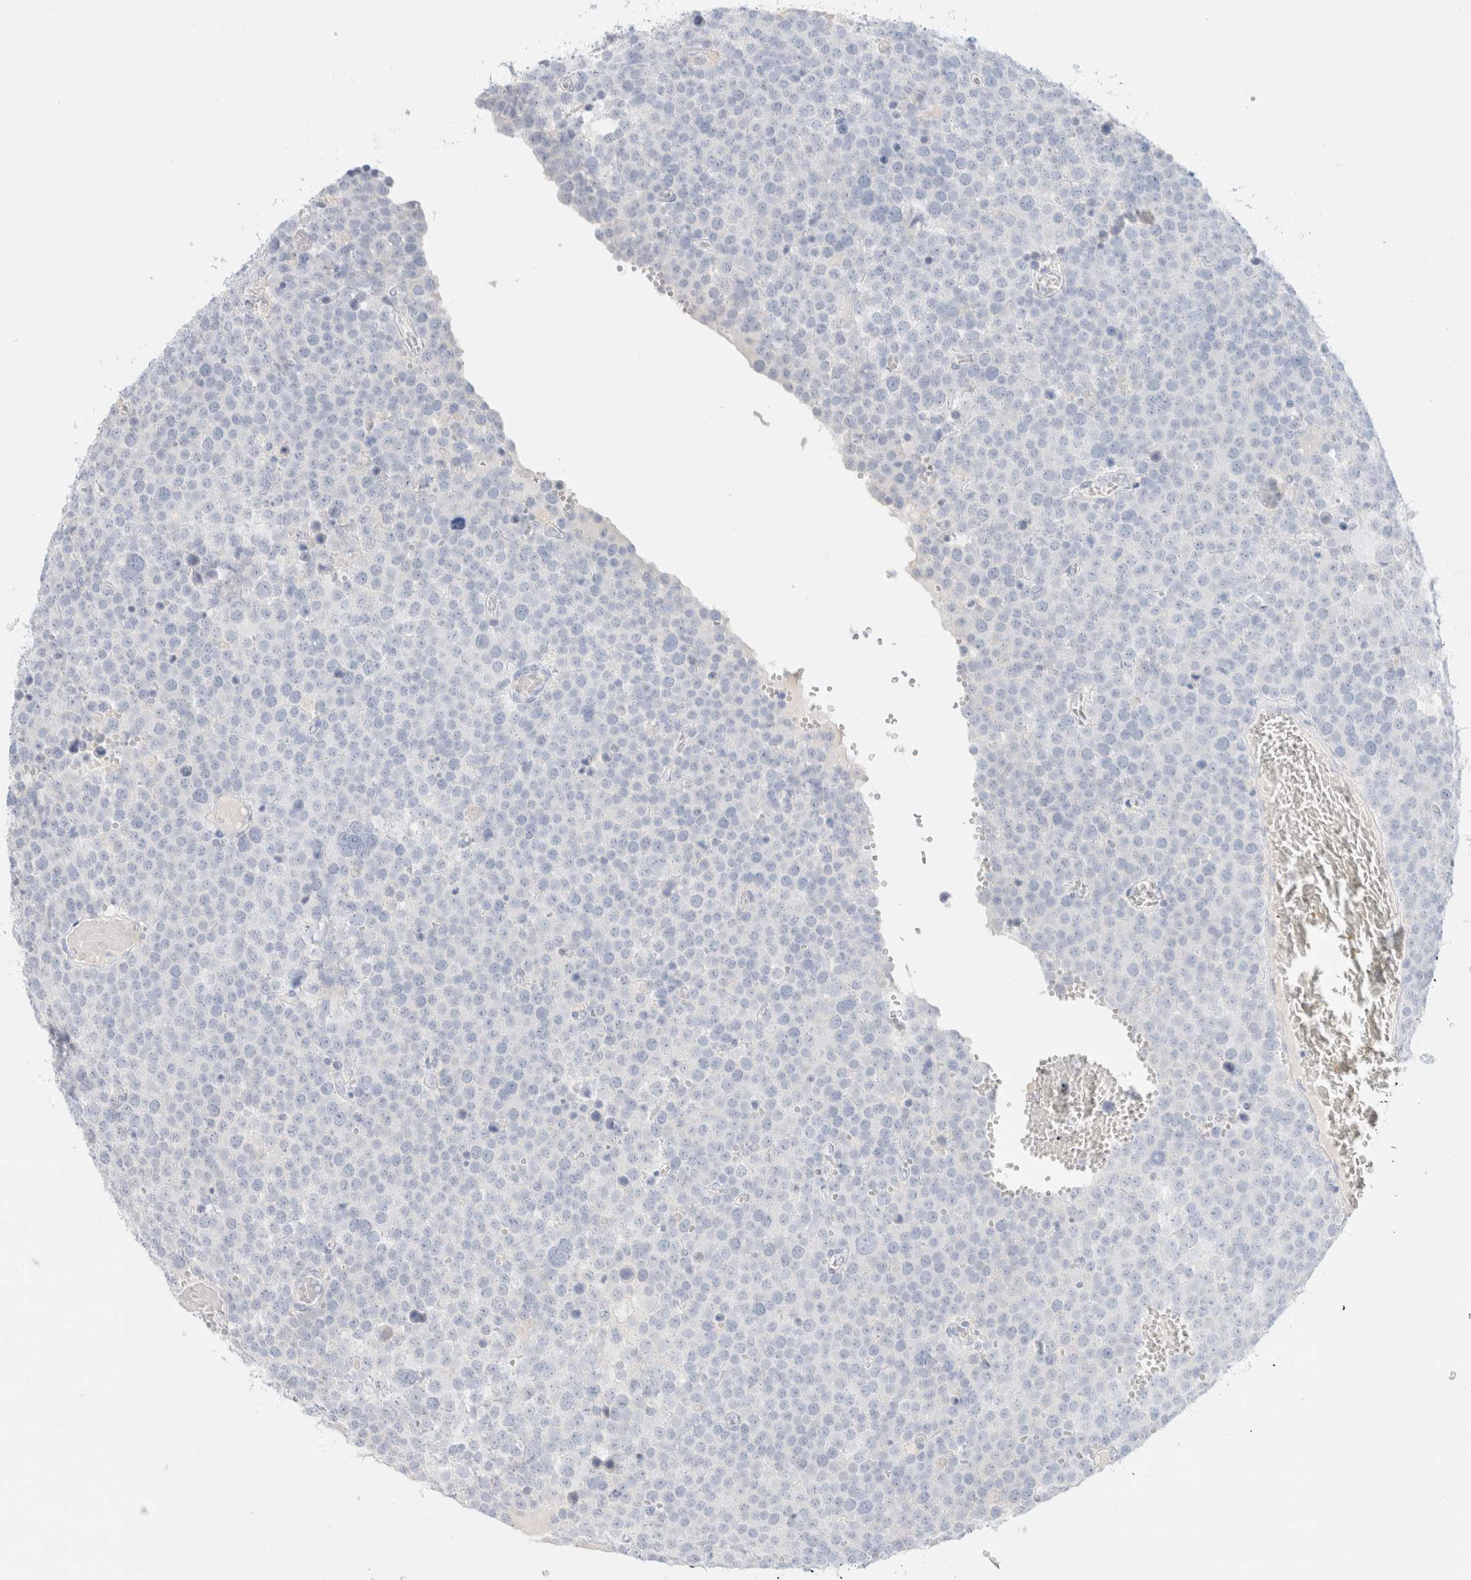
{"staining": {"intensity": "negative", "quantity": "none", "location": "none"}, "tissue": "testis cancer", "cell_type": "Tumor cells", "image_type": "cancer", "snomed": [{"axis": "morphology", "description": "Seminoma, NOS"}, {"axis": "topography", "description": "Testis"}], "caption": "Micrograph shows no protein staining in tumor cells of seminoma (testis) tissue.", "gene": "CPQ", "patient": {"sex": "male", "age": 71}}